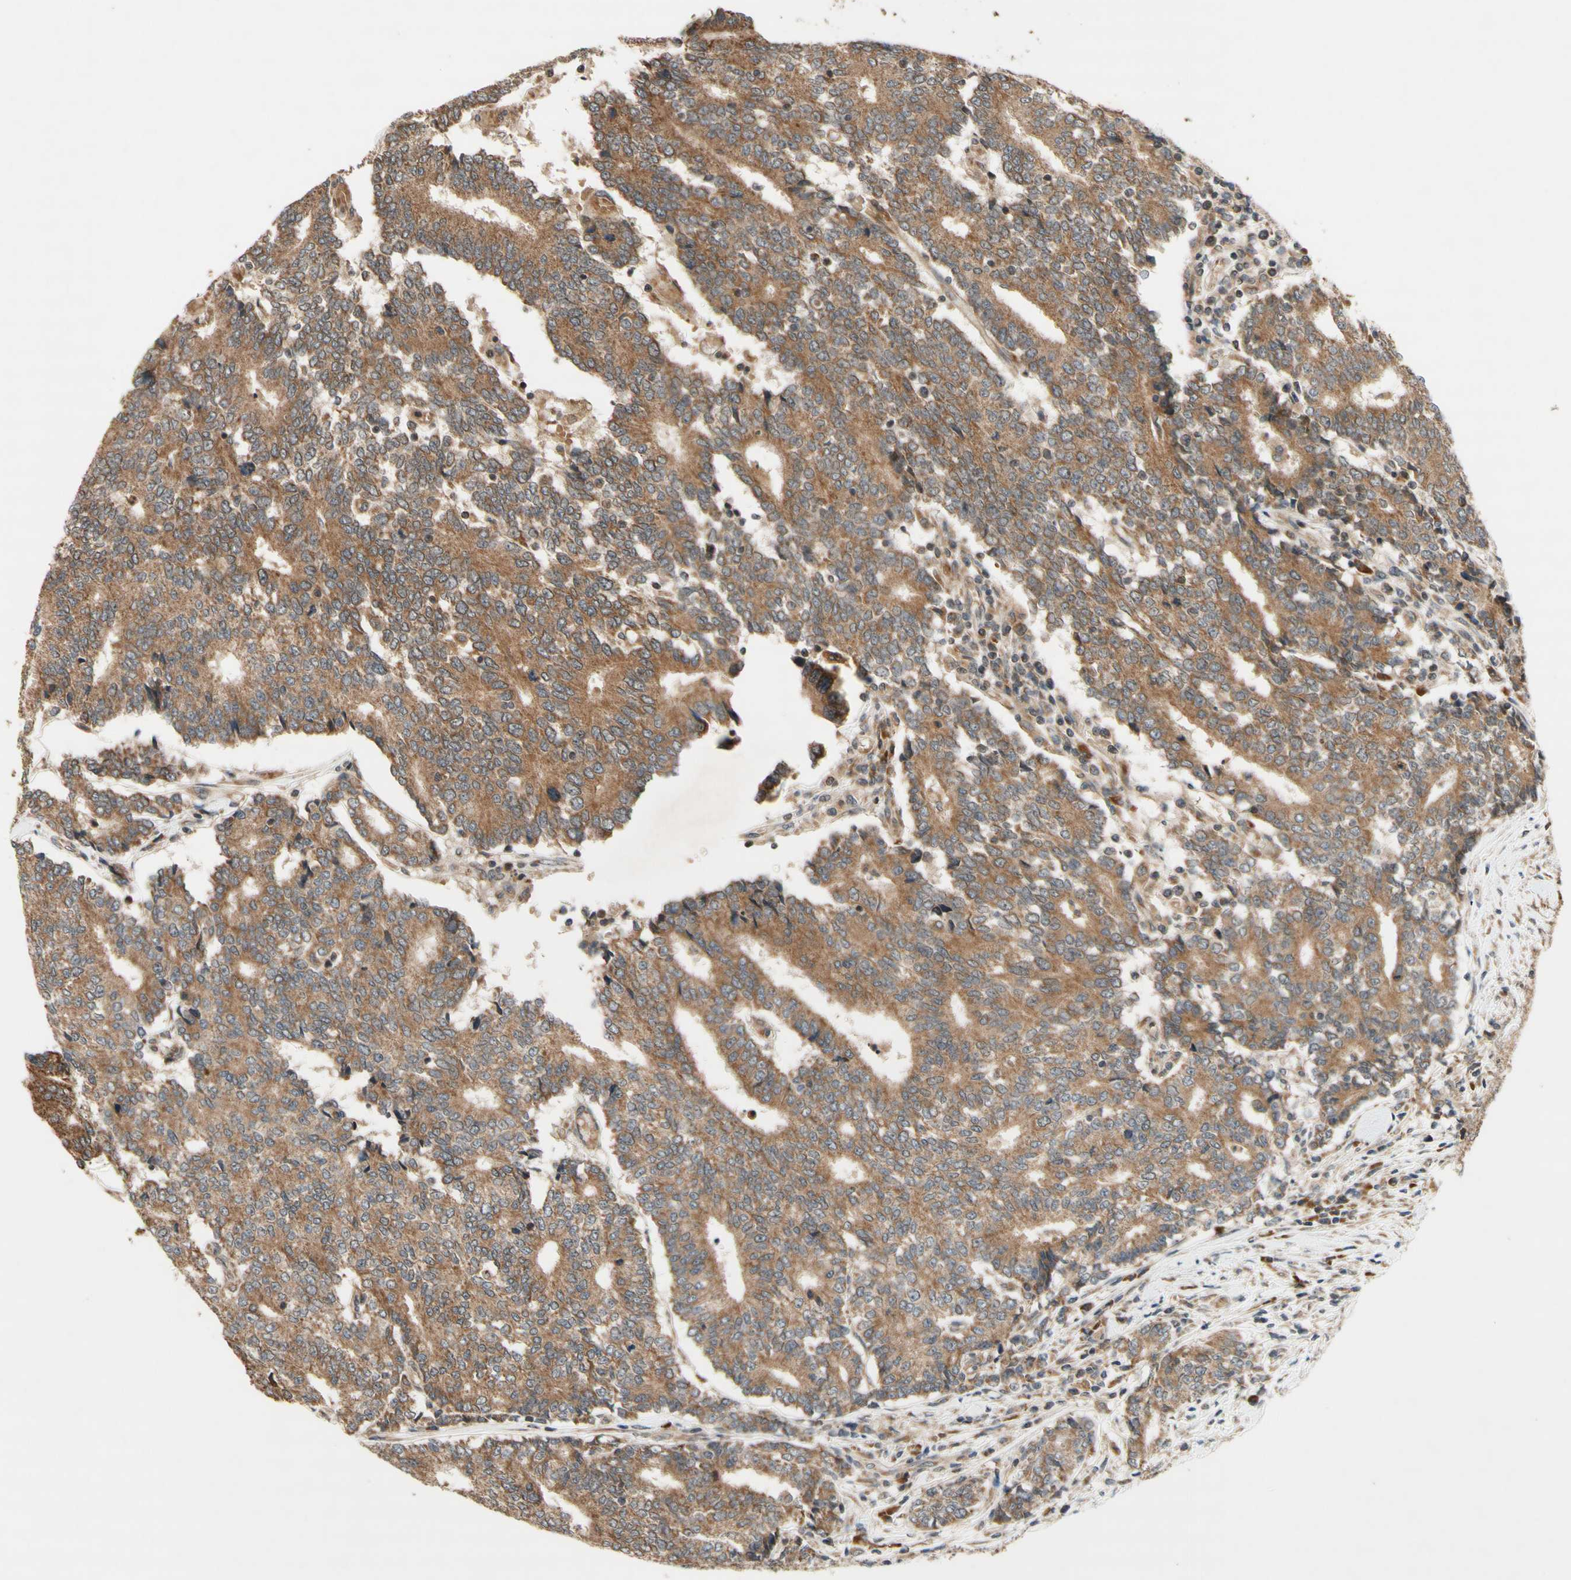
{"staining": {"intensity": "moderate", "quantity": ">75%", "location": "cytoplasmic/membranous"}, "tissue": "prostate cancer", "cell_type": "Tumor cells", "image_type": "cancer", "snomed": [{"axis": "morphology", "description": "Normal tissue, NOS"}, {"axis": "morphology", "description": "Adenocarcinoma, High grade"}, {"axis": "topography", "description": "Prostate"}, {"axis": "topography", "description": "Seminal veicle"}], "caption": "Prostate adenocarcinoma (high-grade) tissue demonstrates moderate cytoplasmic/membranous expression in about >75% of tumor cells, visualized by immunohistochemistry.", "gene": "DDOST", "patient": {"sex": "male", "age": 55}}